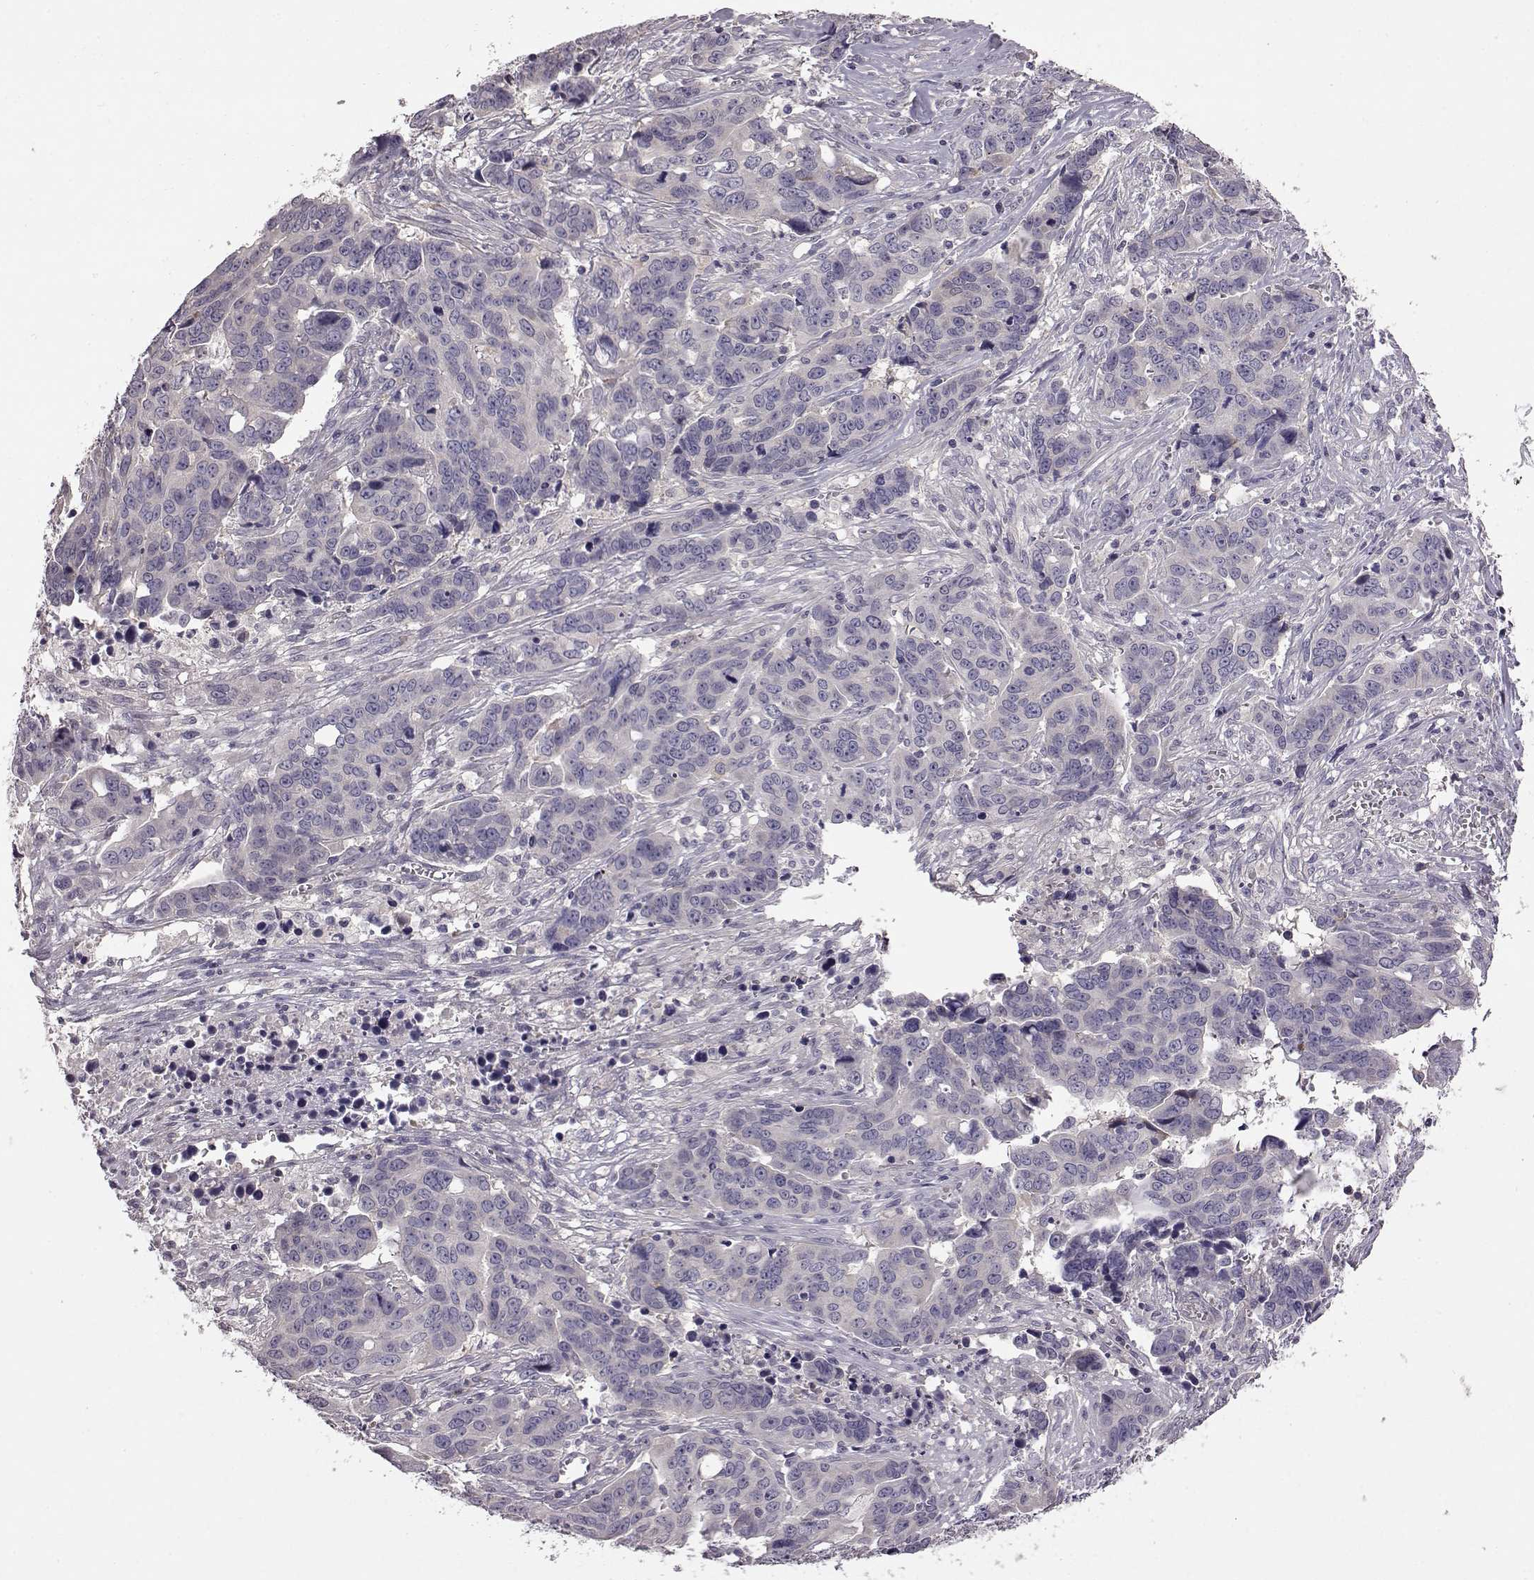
{"staining": {"intensity": "negative", "quantity": "none", "location": "none"}, "tissue": "ovarian cancer", "cell_type": "Tumor cells", "image_type": "cancer", "snomed": [{"axis": "morphology", "description": "Carcinoma, endometroid"}, {"axis": "topography", "description": "Ovary"}], "caption": "Immunohistochemistry micrograph of human endometroid carcinoma (ovarian) stained for a protein (brown), which displays no expression in tumor cells.", "gene": "ADGRG2", "patient": {"sex": "female", "age": 78}}